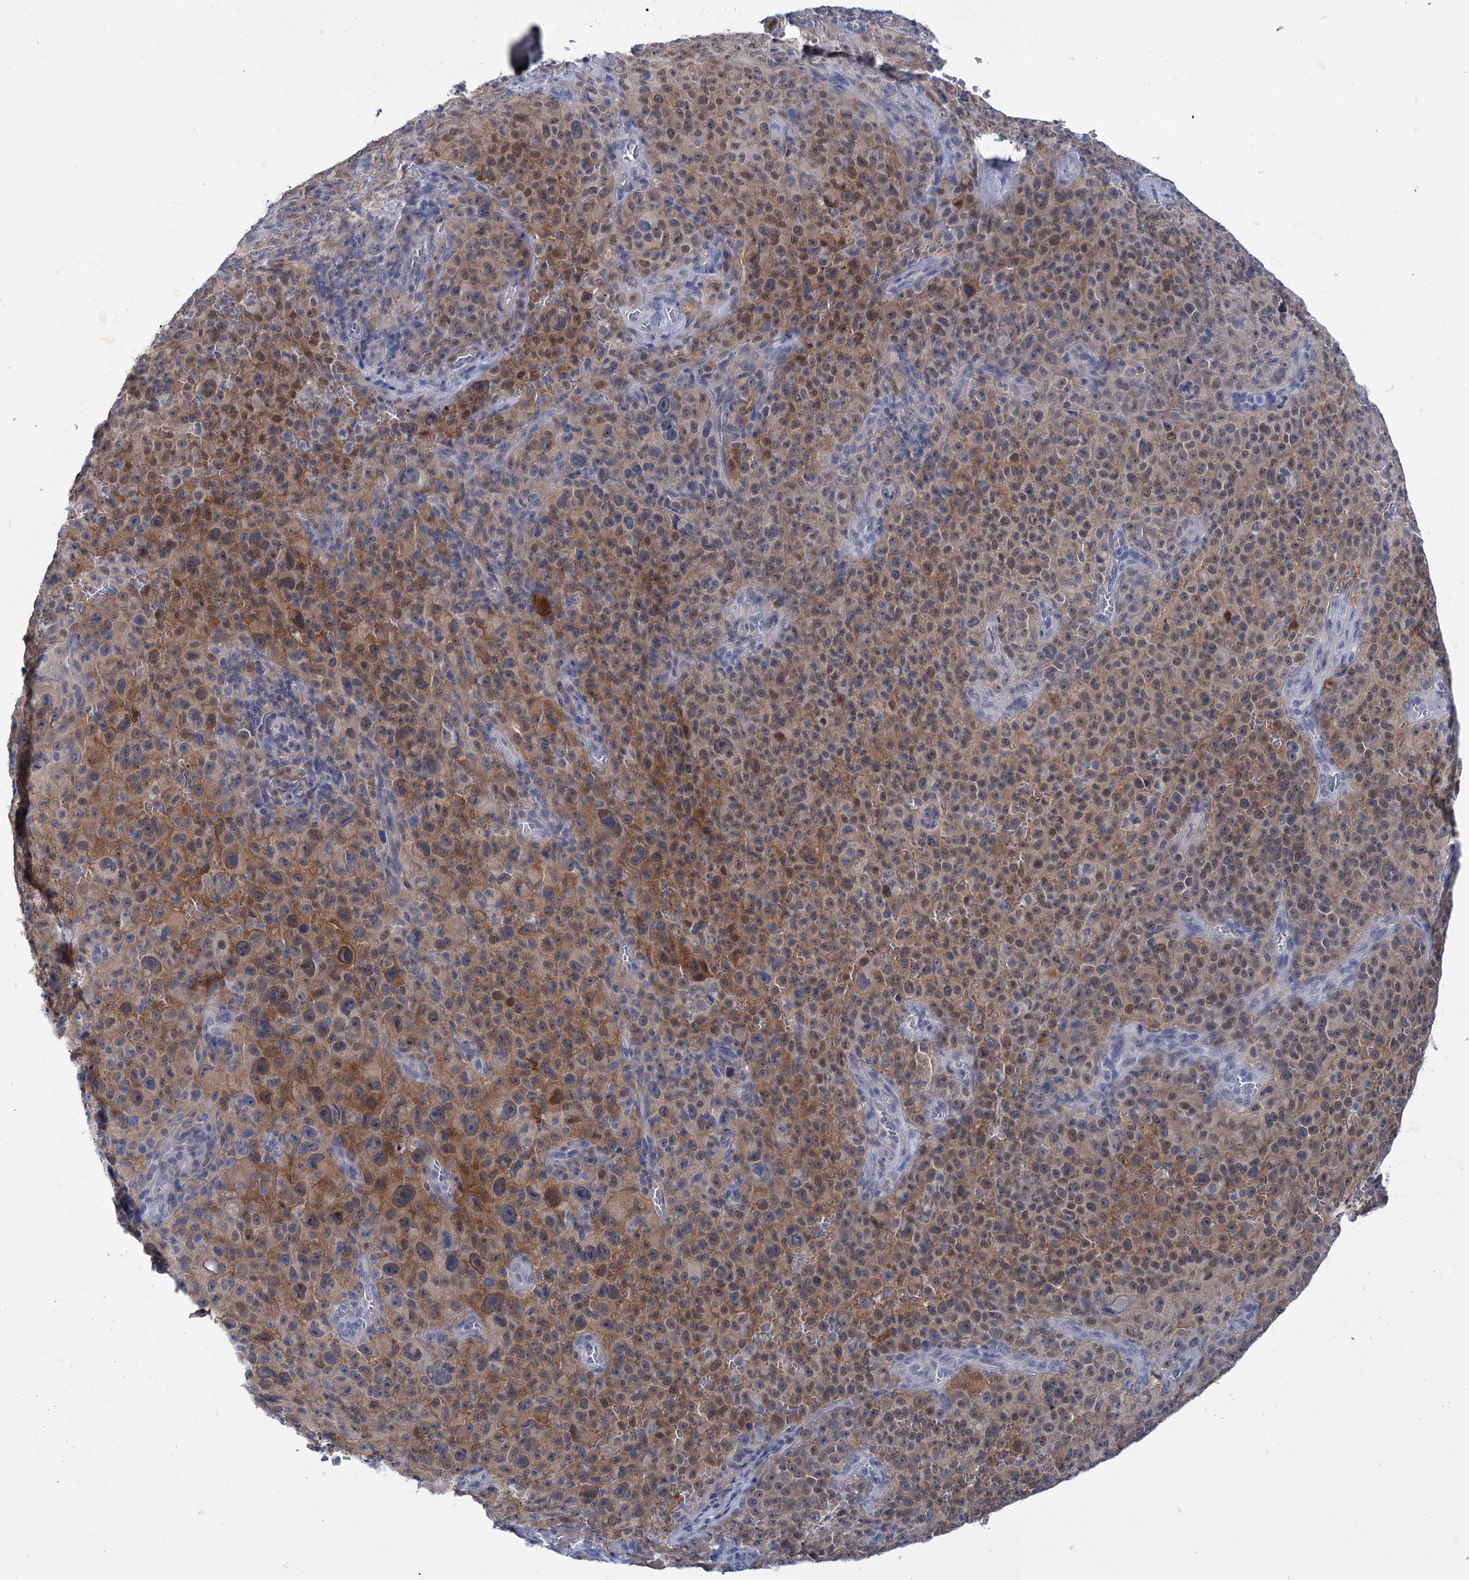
{"staining": {"intensity": "moderate", "quantity": ">75%", "location": "cytoplasmic/membranous,nuclear"}, "tissue": "melanoma", "cell_type": "Tumor cells", "image_type": "cancer", "snomed": [{"axis": "morphology", "description": "Malignant melanoma, NOS"}, {"axis": "topography", "description": "Skin"}], "caption": "Immunohistochemical staining of melanoma shows medium levels of moderate cytoplasmic/membranous and nuclear protein expression in approximately >75% of tumor cells.", "gene": "MID1IP1", "patient": {"sex": "female", "age": 82}}